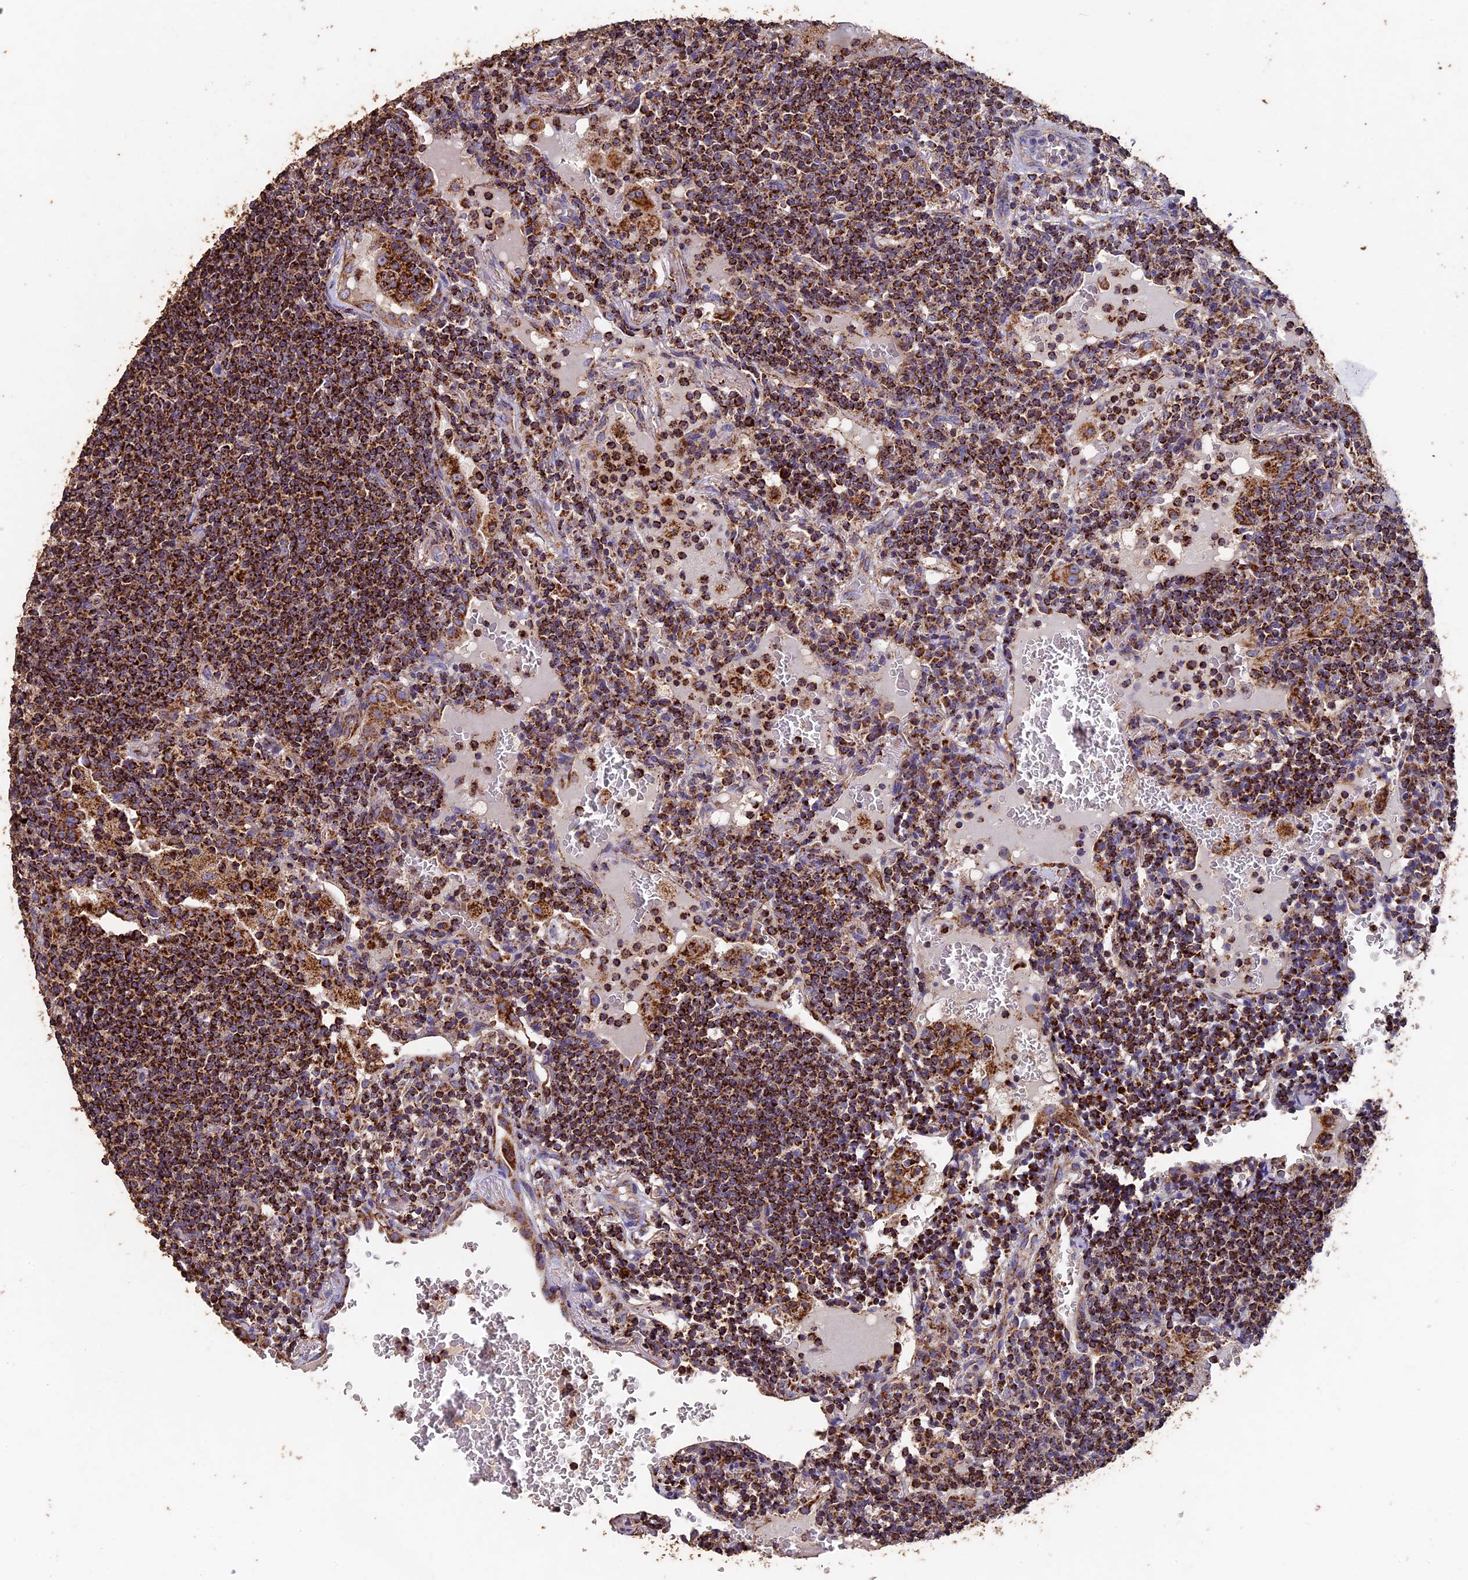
{"staining": {"intensity": "strong", "quantity": ">75%", "location": "cytoplasmic/membranous"}, "tissue": "lymphoma", "cell_type": "Tumor cells", "image_type": "cancer", "snomed": [{"axis": "morphology", "description": "Malignant lymphoma, non-Hodgkin's type, Low grade"}, {"axis": "topography", "description": "Lung"}], "caption": "Protein analysis of lymphoma tissue displays strong cytoplasmic/membranous staining in approximately >75% of tumor cells.", "gene": "ADAT1", "patient": {"sex": "female", "age": 71}}